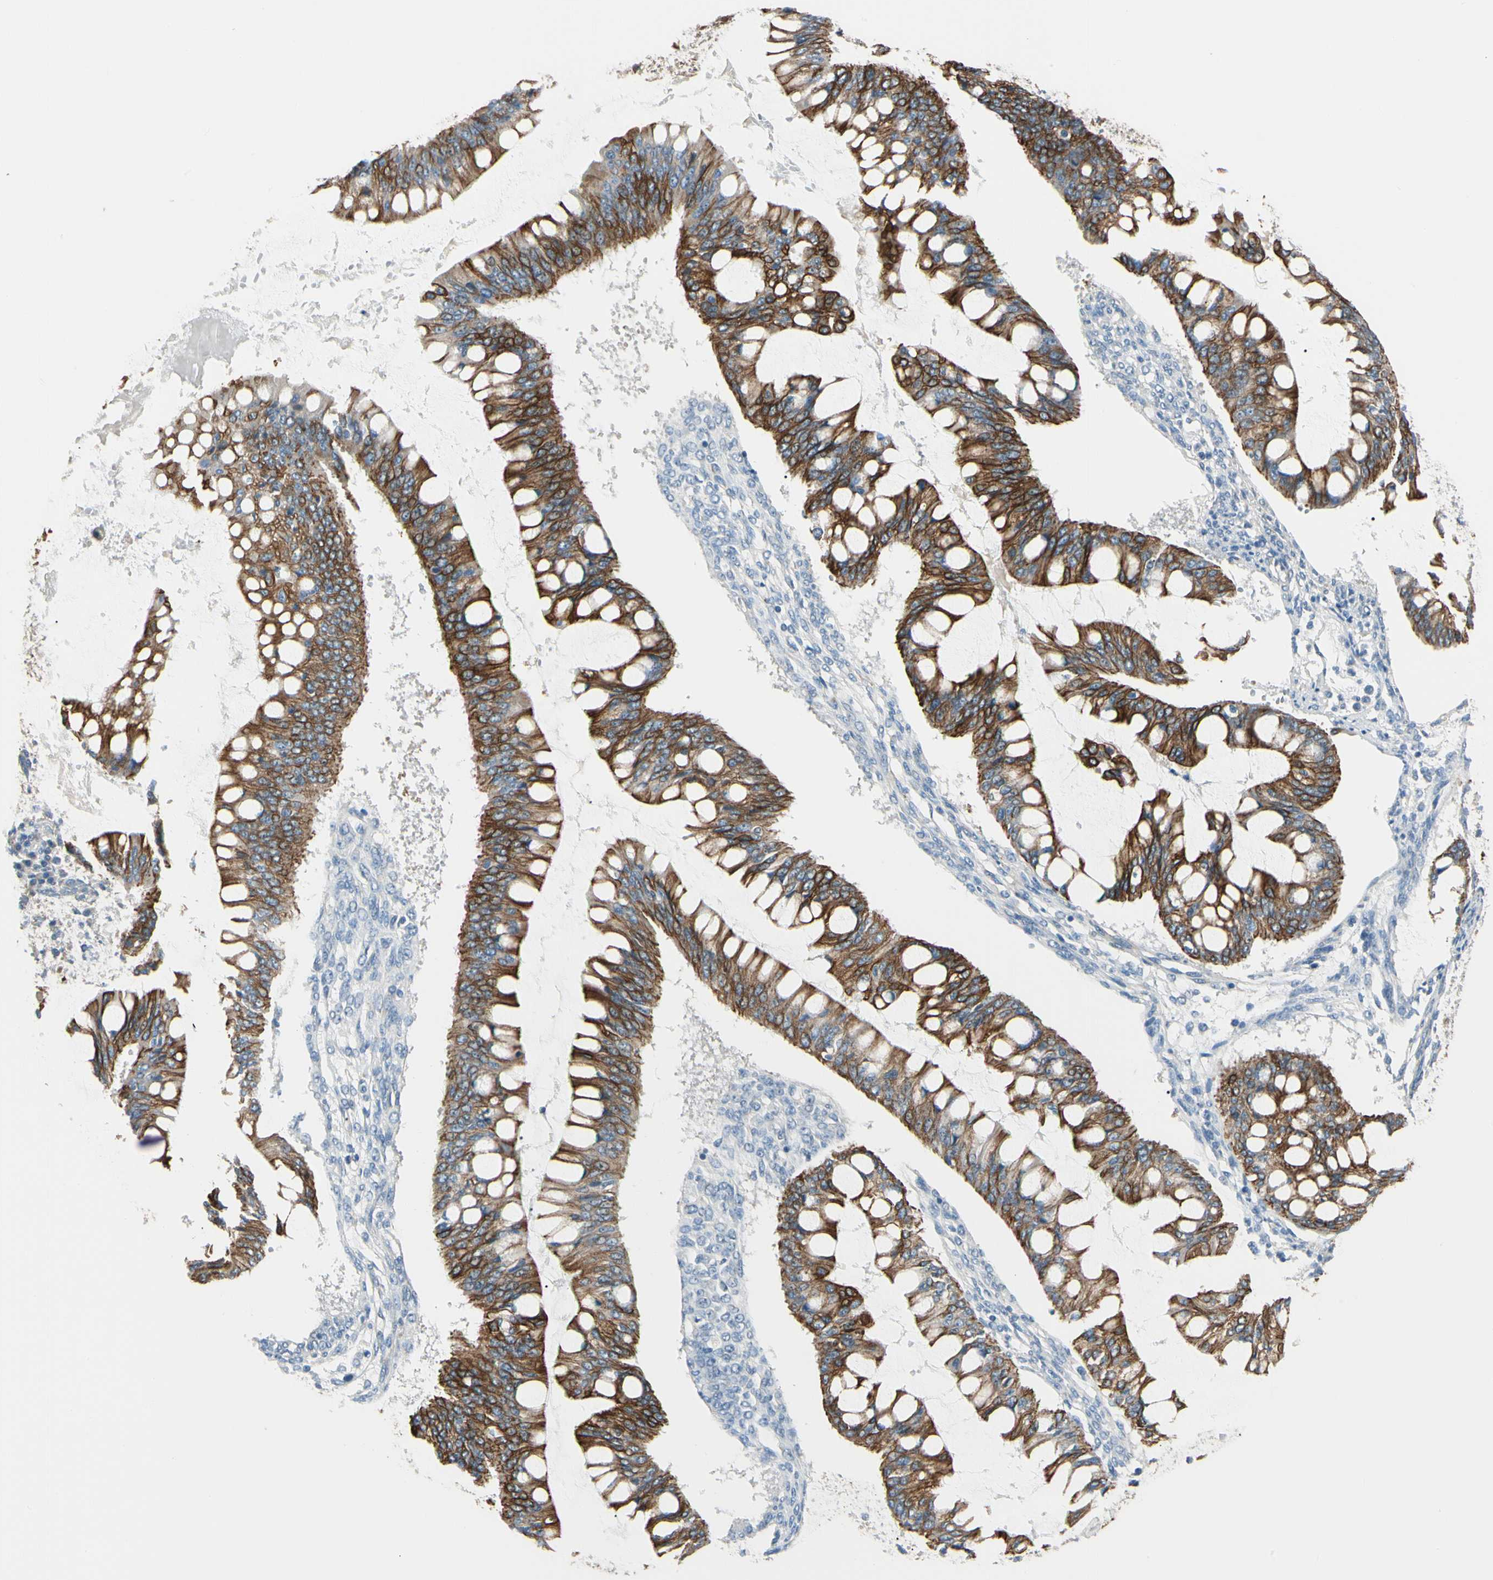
{"staining": {"intensity": "strong", "quantity": ">75%", "location": "cytoplasmic/membranous"}, "tissue": "ovarian cancer", "cell_type": "Tumor cells", "image_type": "cancer", "snomed": [{"axis": "morphology", "description": "Cystadenocarcinoma, mucinous, NOS"}, {"axis": "topography", "description": "Ovary"}], "caption": "Protein staining of ovarian cancer (mucinous cystadenocarcinoma) tissue displays strong cytoplasmic/membranous positivity in approximately >75% of tumor cells.", "gene": "DUSP12", "patient": {"sex": "female", "age": 73}}